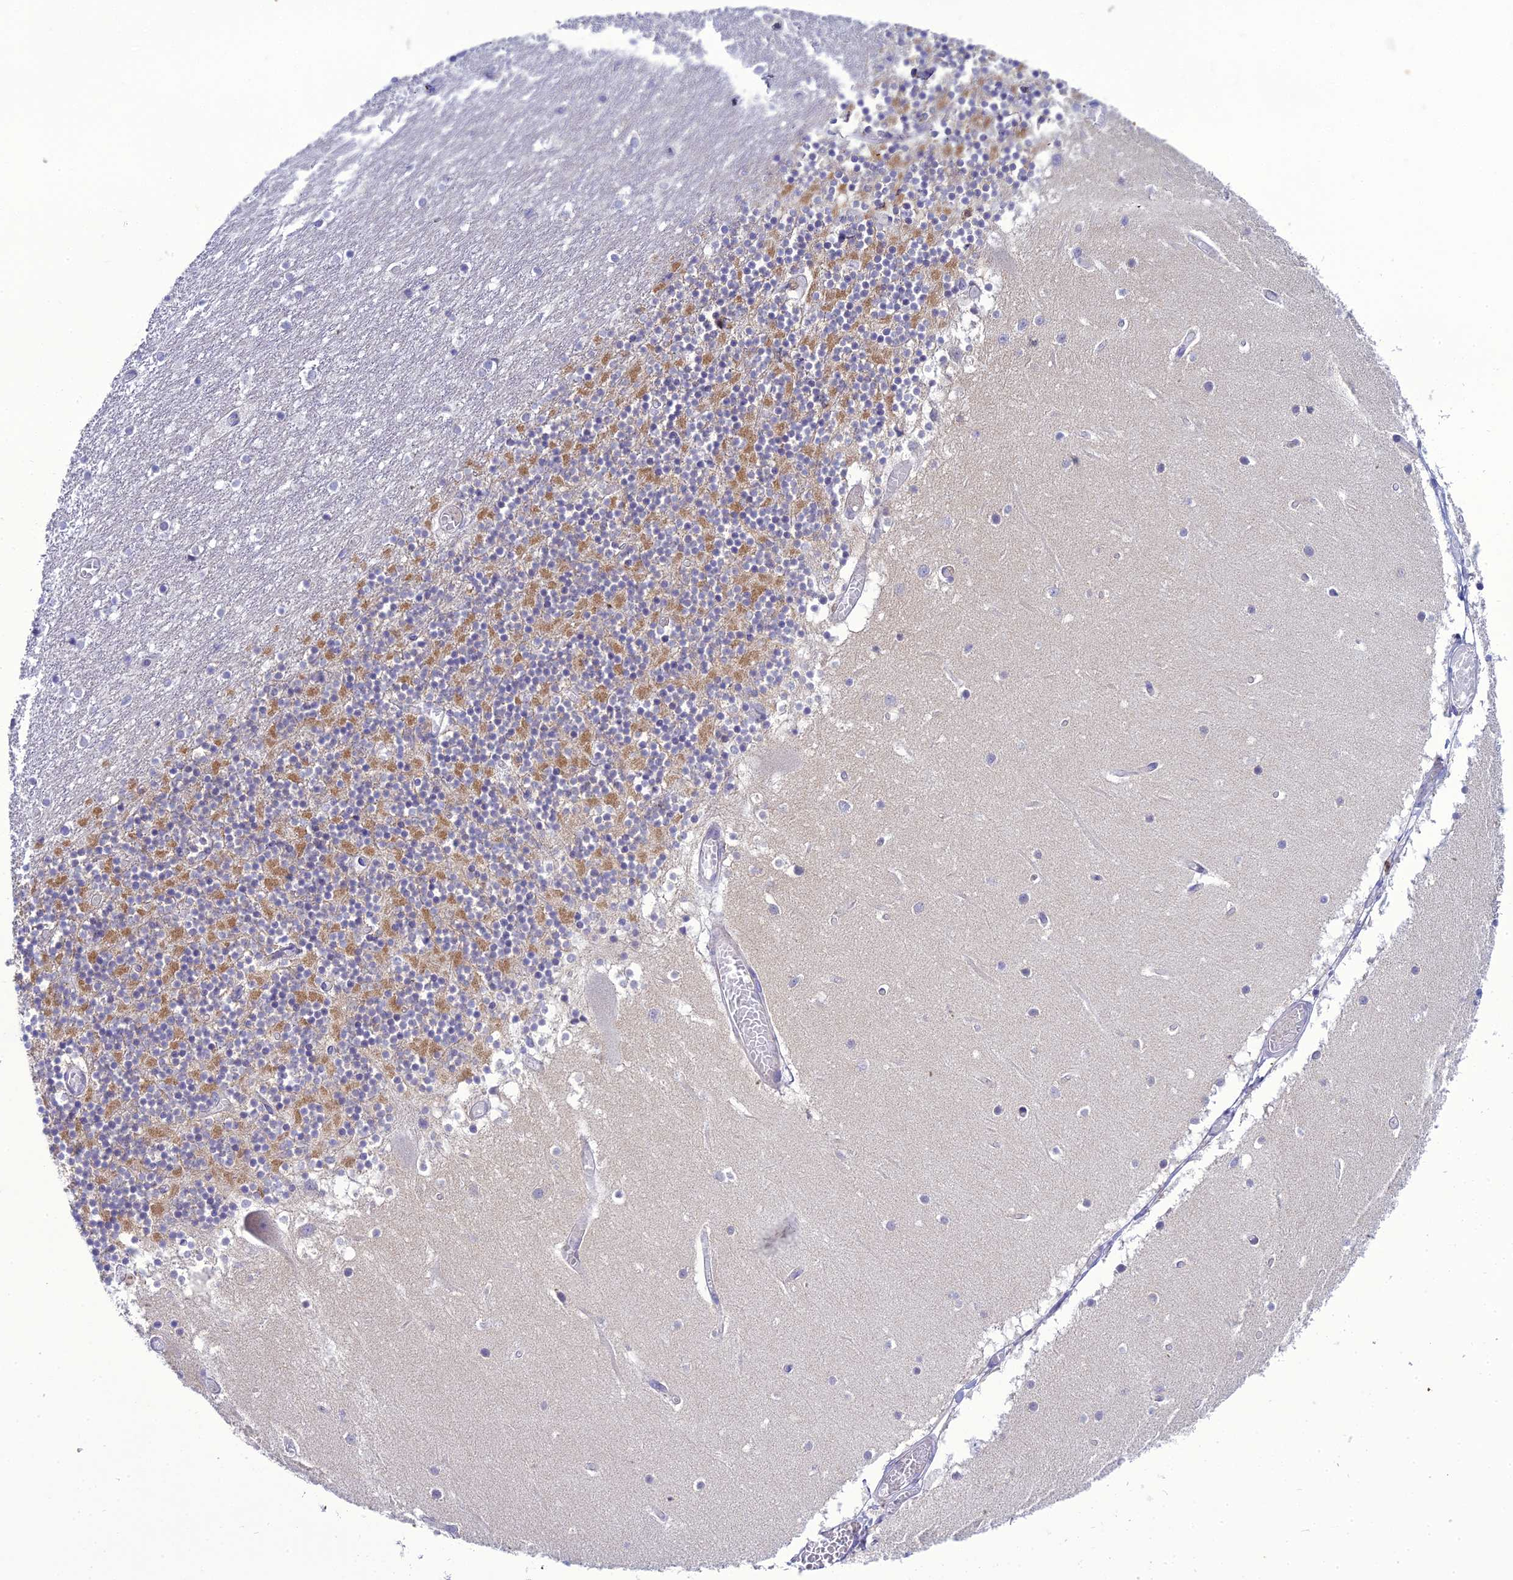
{"staining": {"intensity": "moderate", "quantity": "25%-75%", "location": "cytoplasmic/membranous"}, "tissue": "cerebellum", "cell_type": "Cells in granular layer", "image_type": "normal", "snomed": [{"axis": "morphology", "description": "Normal tissue, NOS"}, {"axis": "topography", "description": "Cerebellum"}], "caption": "Protein analysis of unremarkable cerebellum shows moderate cytoplasmic/membranous positivity in about 25%-75% of cells in granular layer.", "gene": "GOLPH3", "patient": {"sex": "female", "age": 28}}